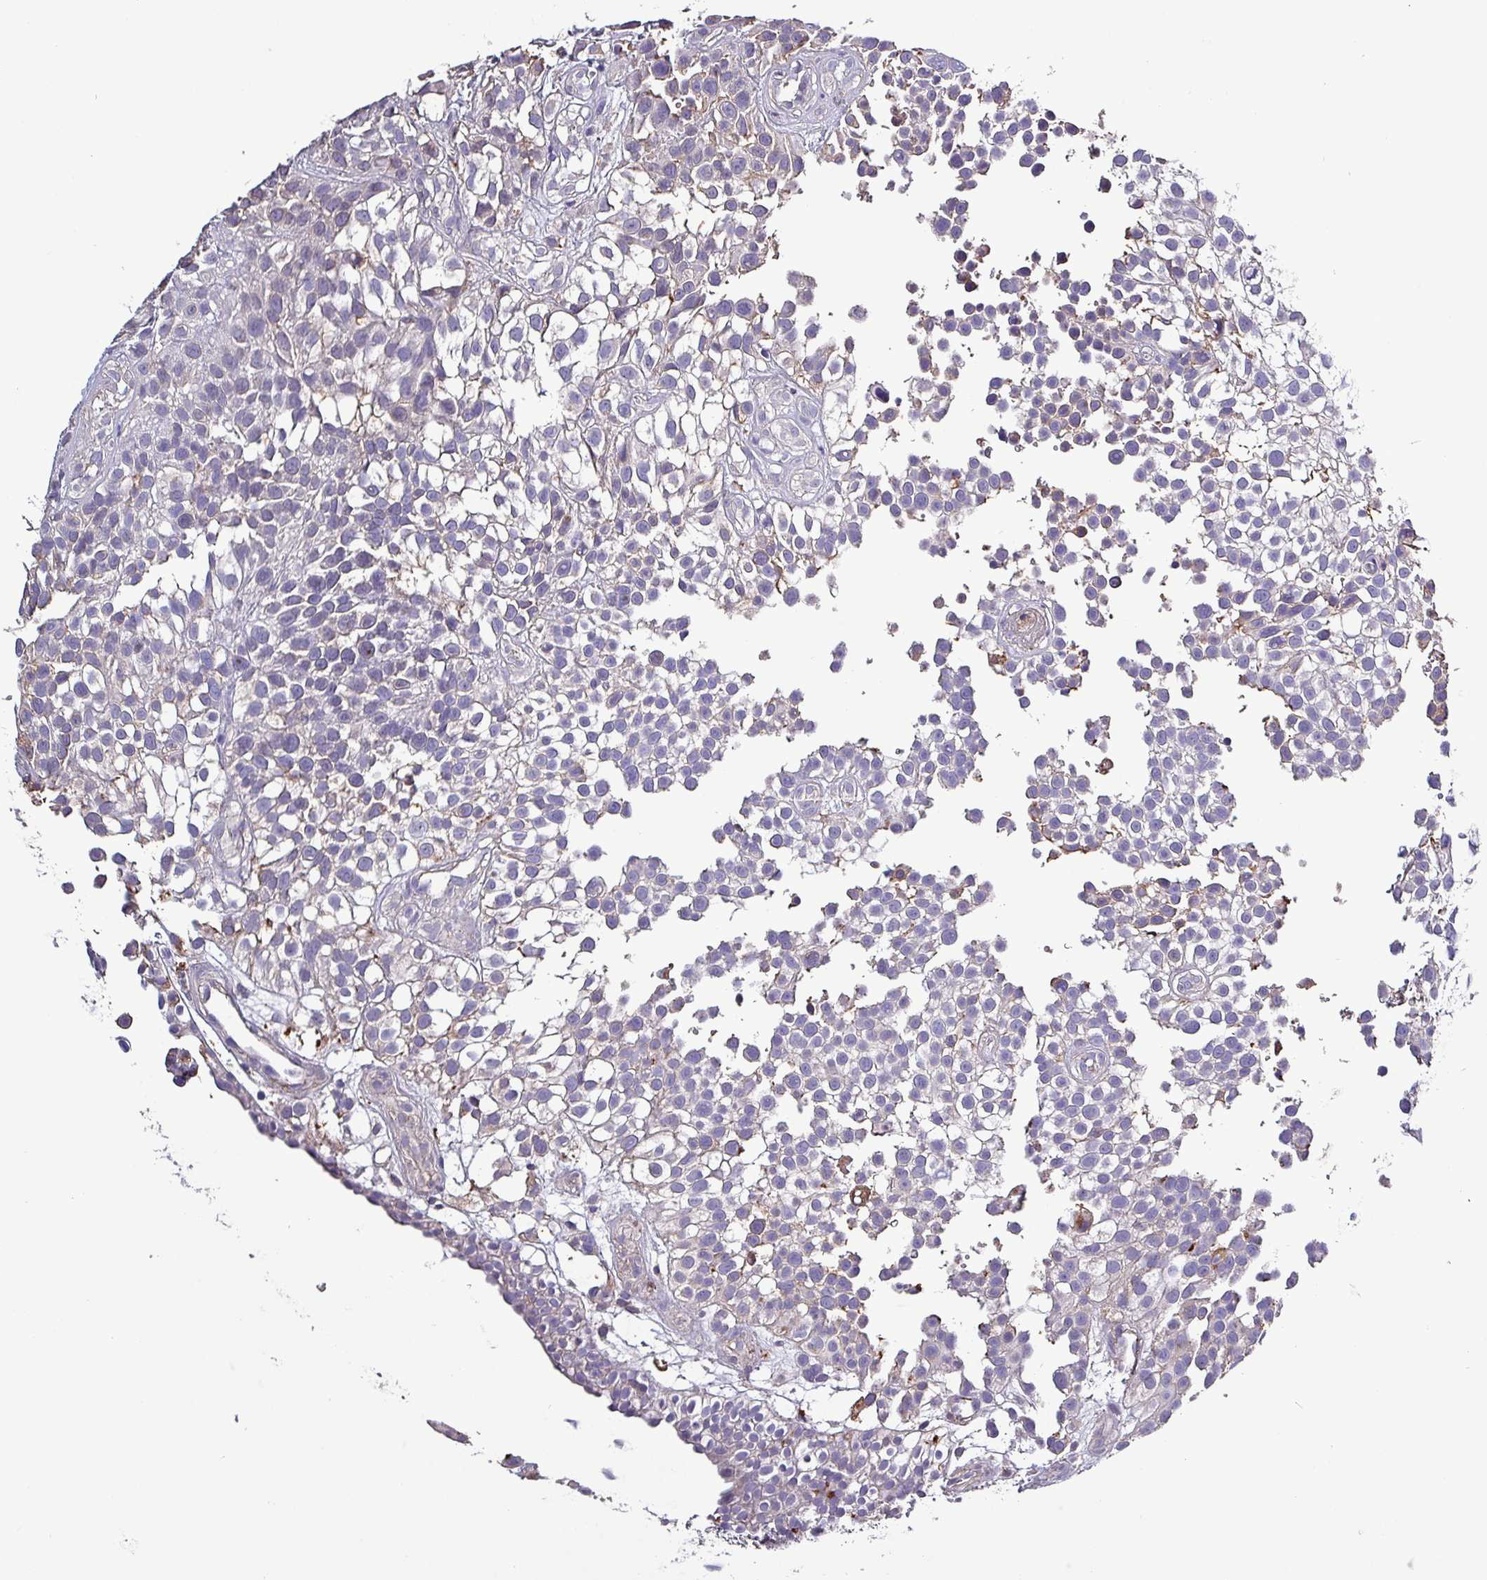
{"staining": {"intensity": "negative", "quantity": "none", "location": "none"}, "tissue": "urothelial cancer", "cell_type": "Tumor cells", "image_type": "cancer", "snomed": [{"axis": "morphology", "description": "Urothelial carcinoma, High grade"}, {"axis": "topography", "description": "Urinary bladder"}], "caption": "A photomicrograph of human urothelial cancer is negative for staining in tumor cells.", "gene": "HTRA4", "patient": {"sex": "male", "age": 56}}